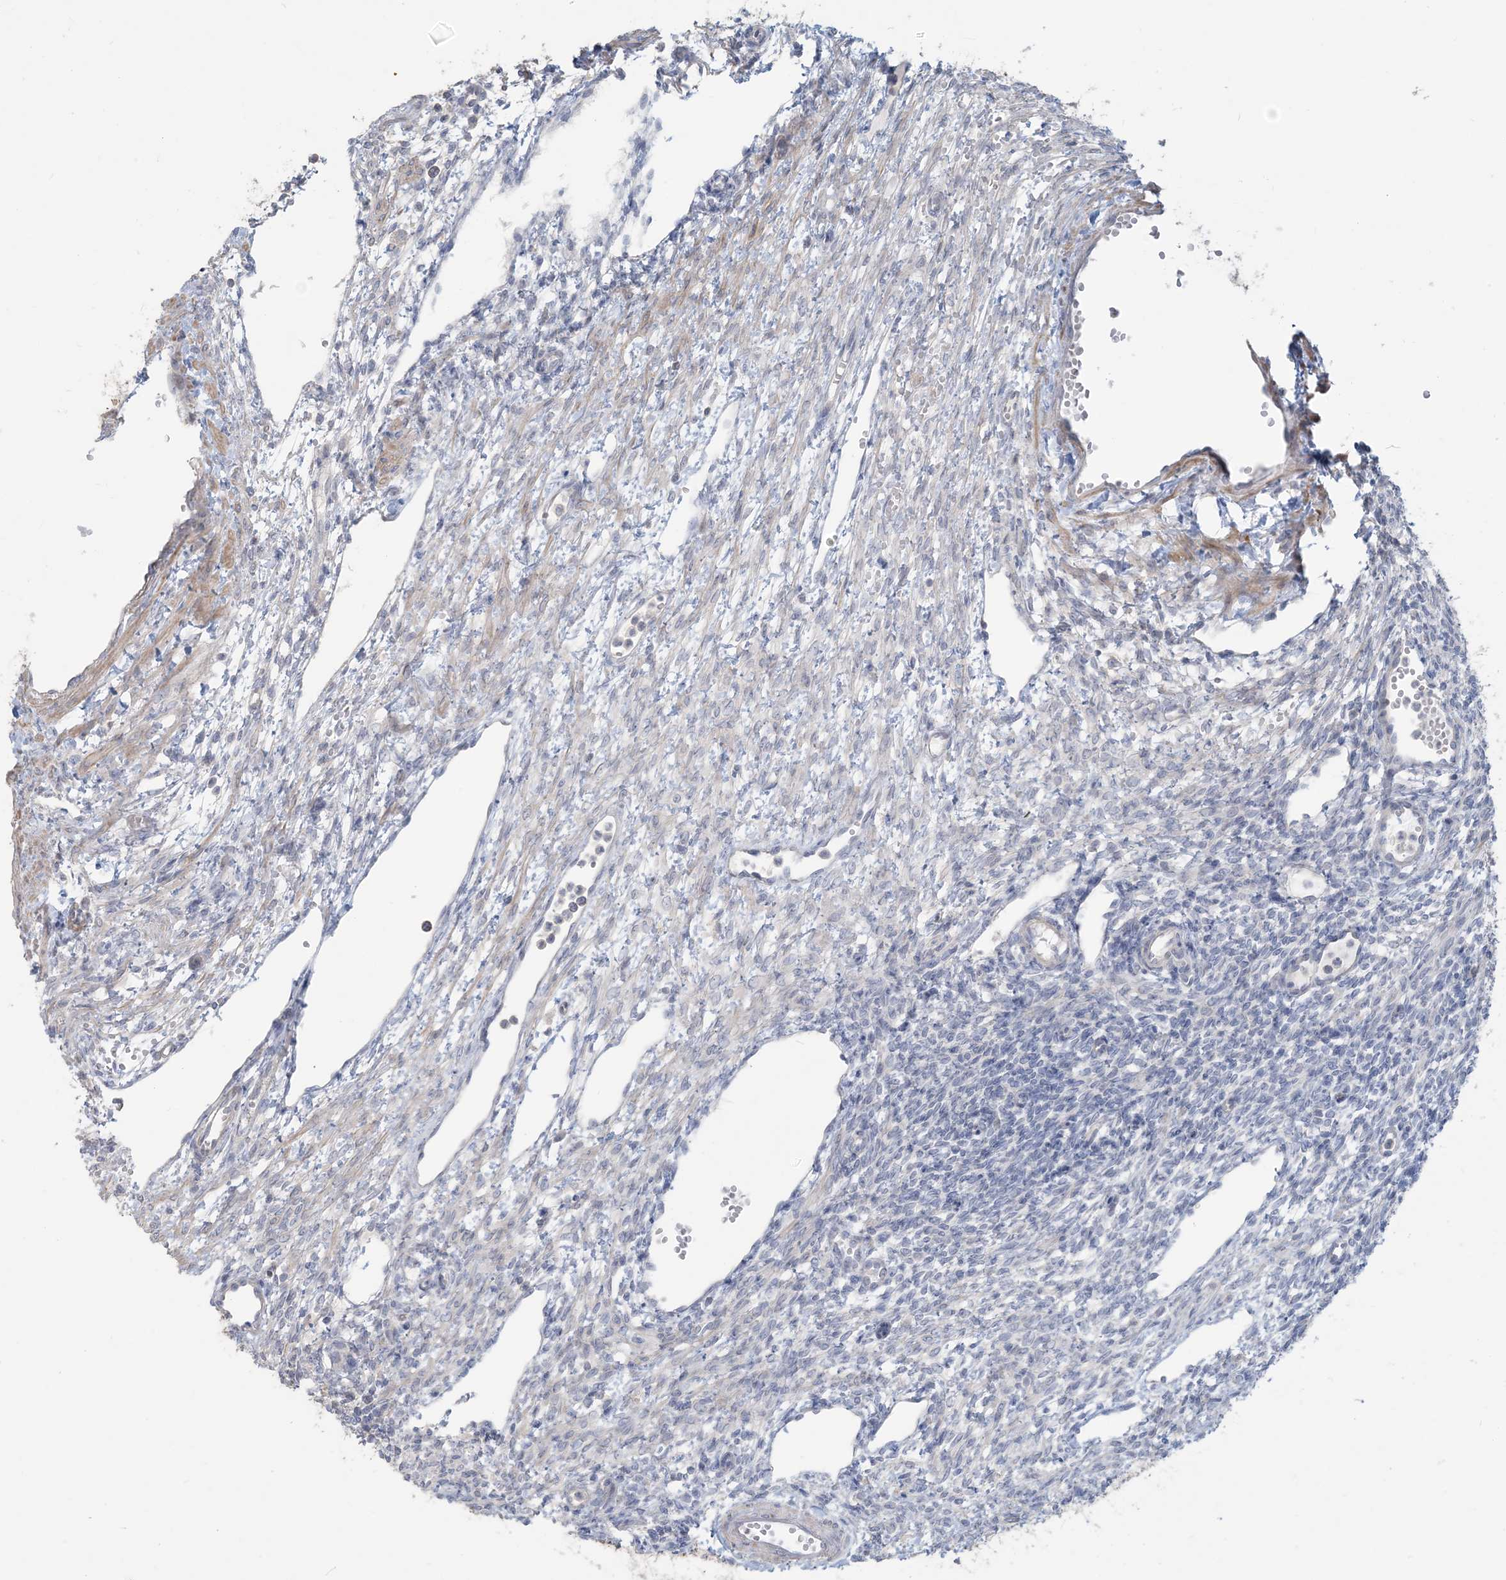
{"staining": {"intensity": "negative", "quantity": "none", "location": "none"}, "tissue": "ovary", "cell_type": "Follicle cells", "image_type": "normal", "snomed": [{"axis": "morphology", "description": "Normal tissue, NOS"}, {"axis": "morphology", "description": "Cyst, NOS"}, {"axis": "topography", "description": "Ovary"}], "caption": "A micrograph of human ovary is negative for staining in follicle cells. Nuclei are stained in blue.", "gene": "NPHS2", "patient": {"sex": "female", "age": 33}}